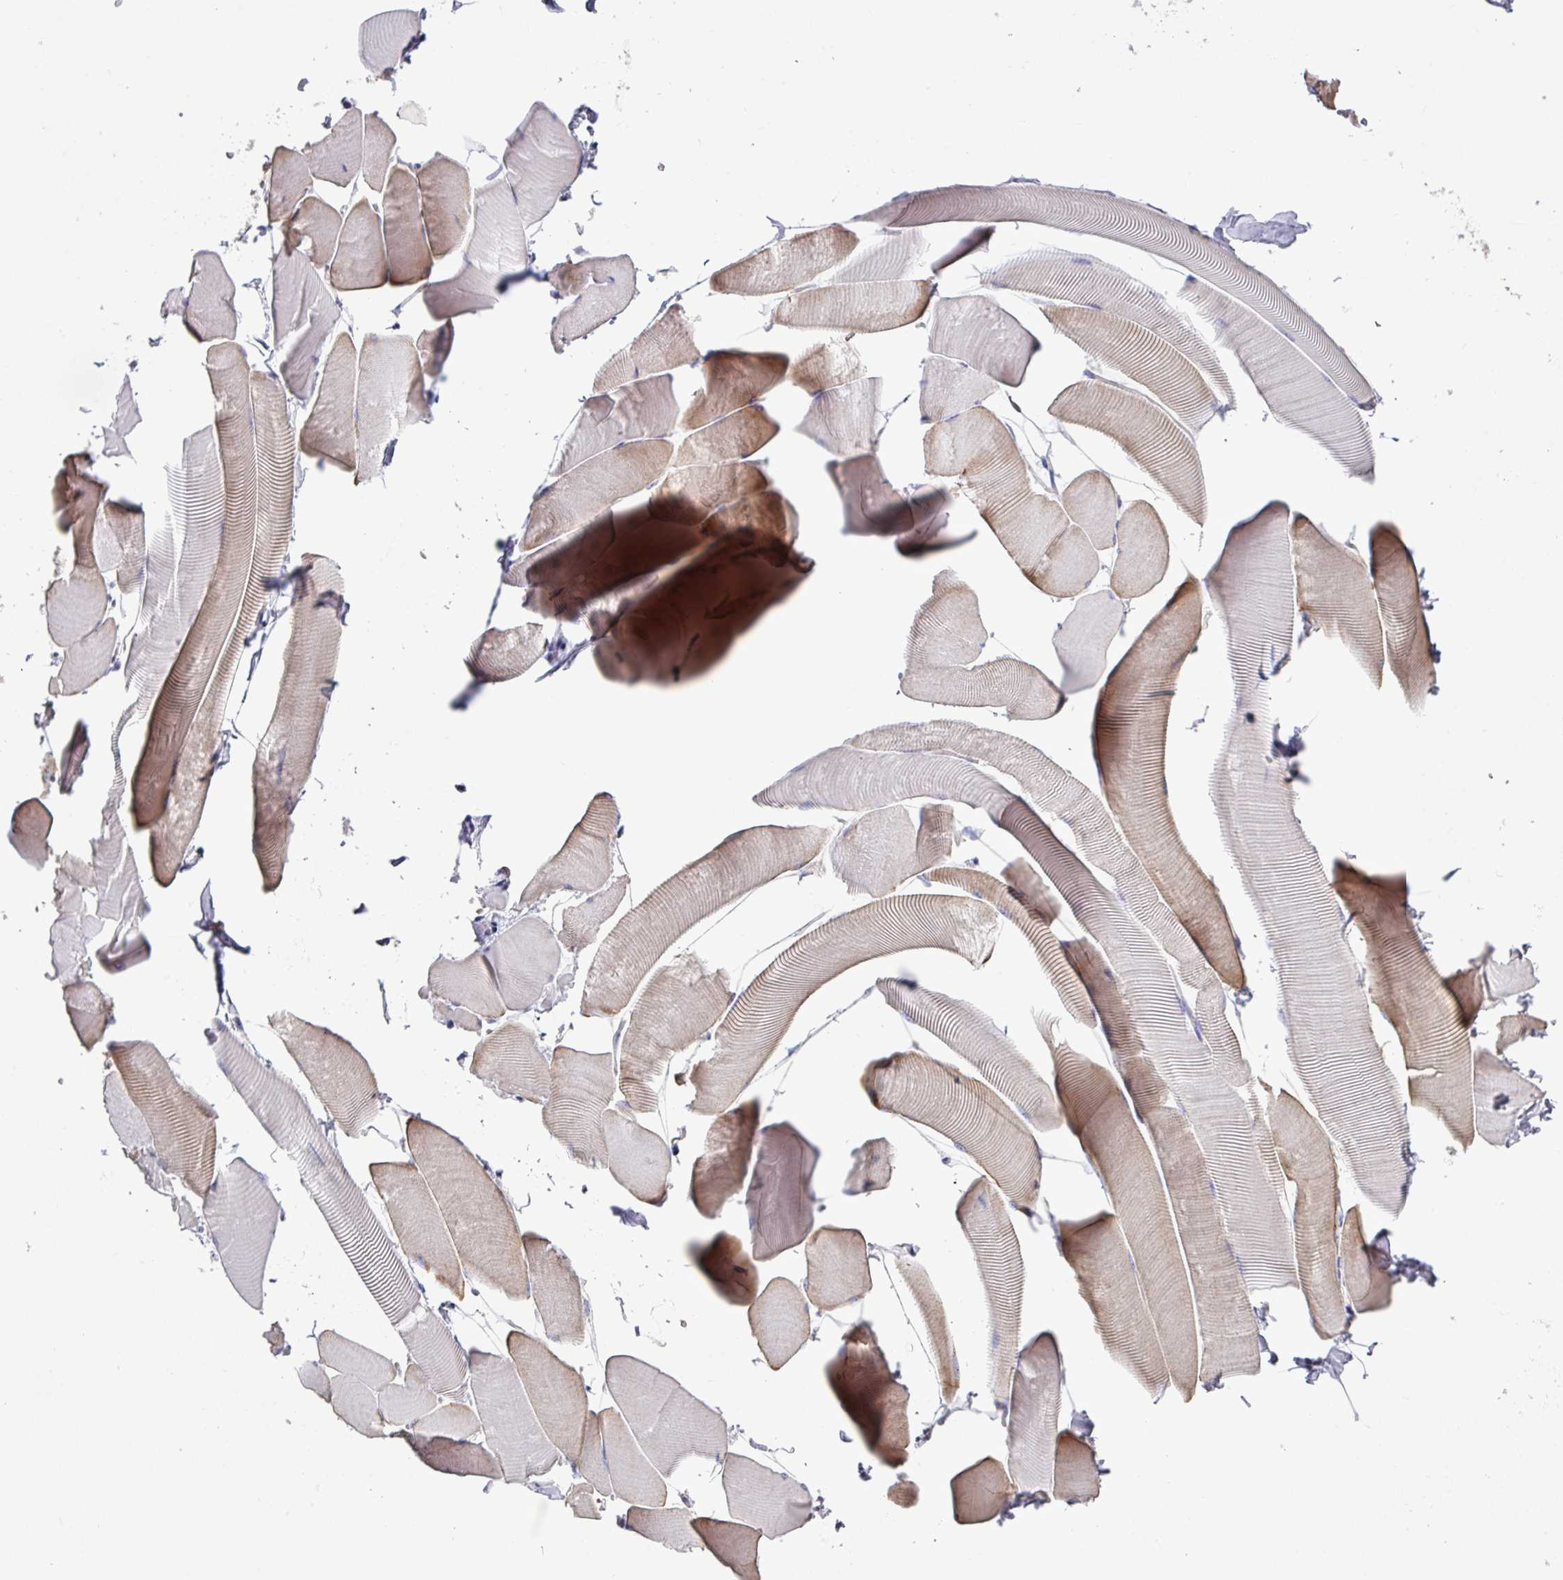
{"staining": {"intensity": "weak", "quantity": "25%-75%", "location": "cytoplasmic/membranous"}, "tissue": "skeletal muscle", "cell_type": "Myocytes", "image_type": "normal", "snomed": [{"axis": "morphology", "description": "Normal tissue, NOS"}, {"axis": "topography", "description": "Skeletal muscle"}], "caption": "Skeletal muscle stained for a protein reveals weak cytoplasmic/membranous positivity in myocytes. The protein of interest is stained brown, and the nuclei are stained in blue (DAB (3,3'-diaminobenzidine) IHC with brightfield microscopy, high magnification).", "gene": "MT", "patient": {"sex": "male", "age": 25}}